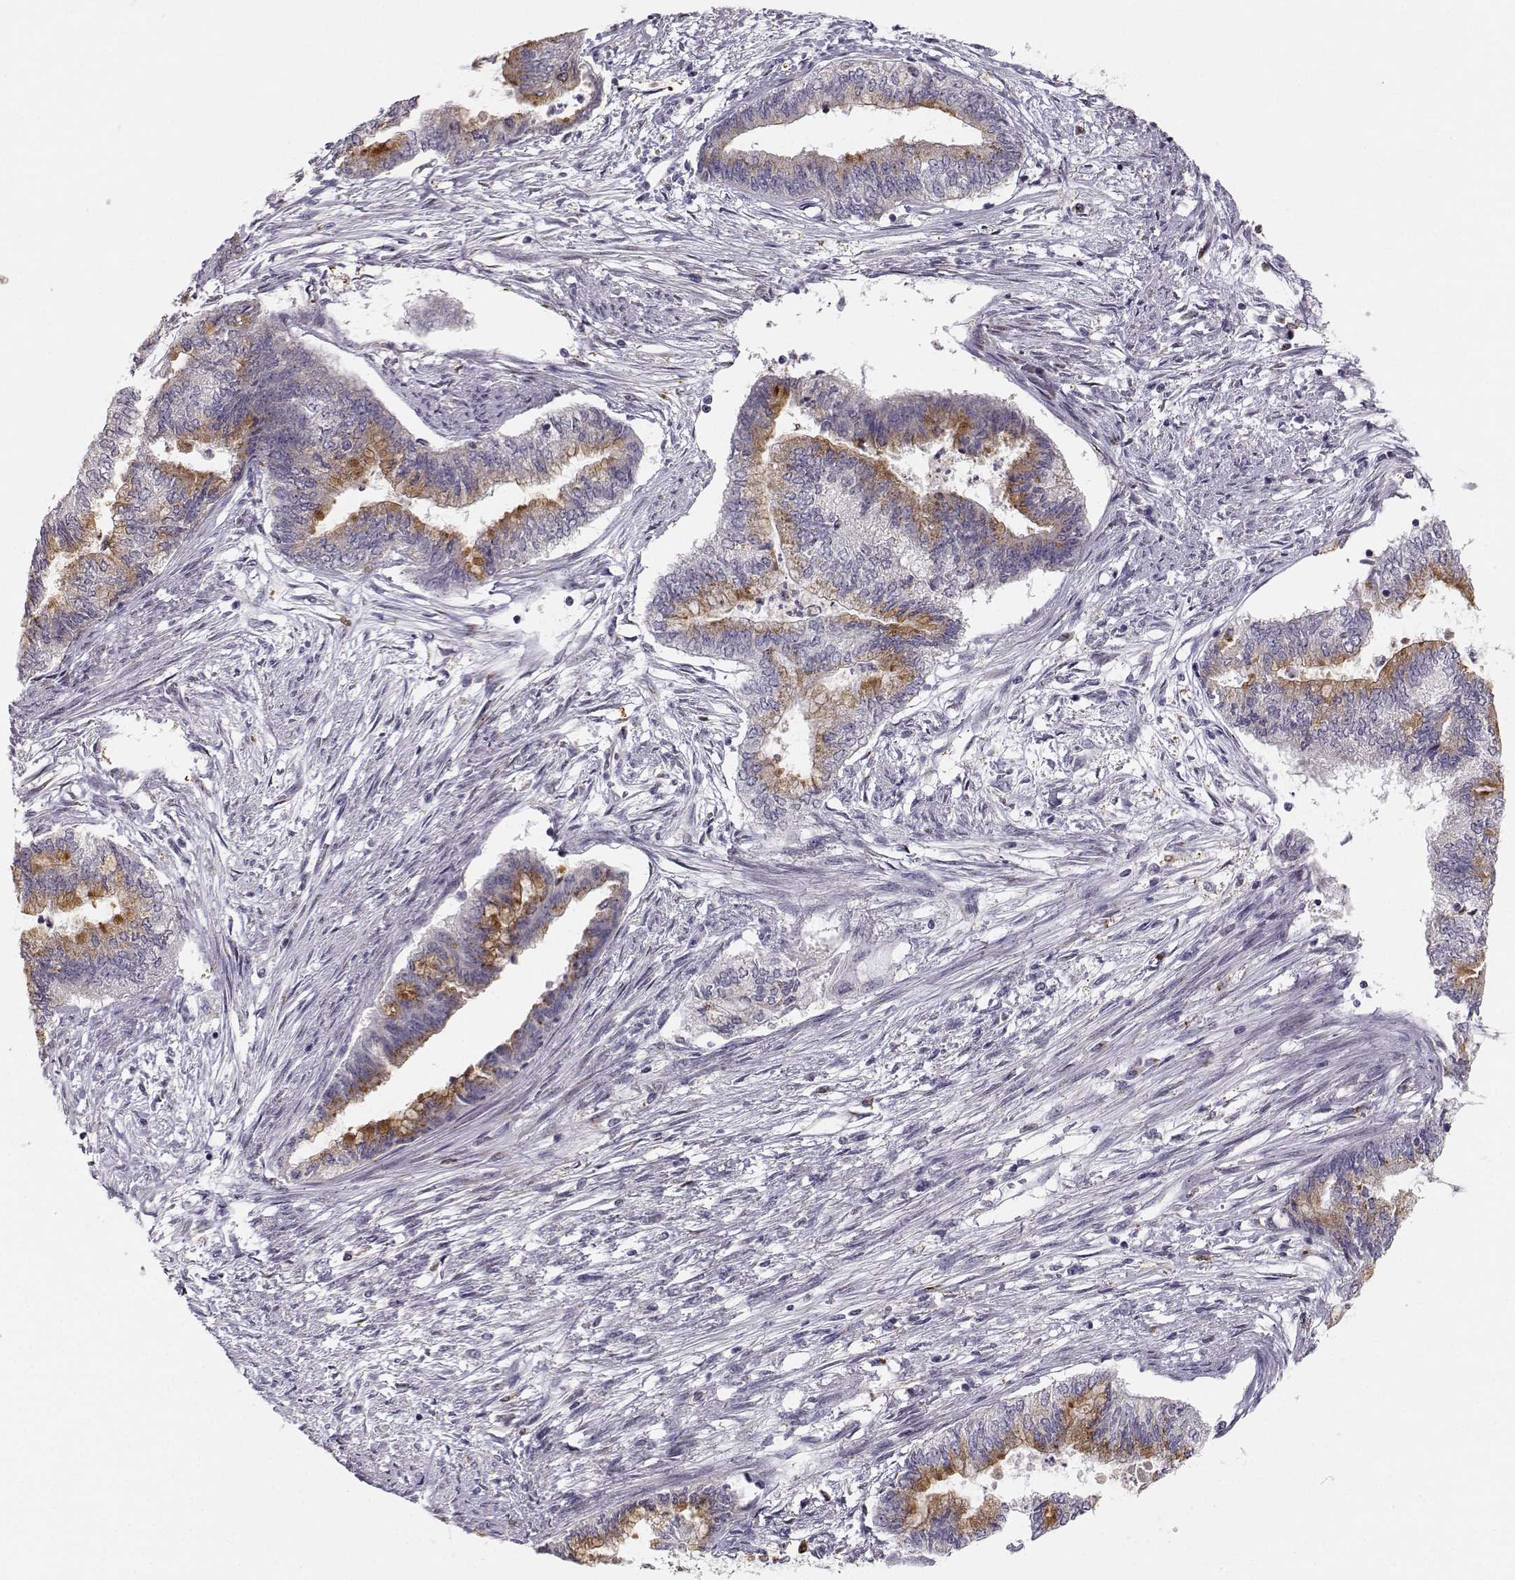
{"staining": {"intensity": "strong", "quantity": "<25%", "location": "cytoplasmic/membranous"}, "tissue": "endometrial cancer", "cell_type": "Tumor cells", "image_type": "cancer", "snomed": [{"axis": "morphology", "description": "Adenocarcinoma, NOS"}, {"axis": "topography", "description": "Endometrium"}], "caption": "Protein expression analysis of adenocarcinoma (endometrial) shows strong cytoplasmic/membranous staining in about <25% of tumor cells. The protein of interest is stained brown, and the nuclei are stained in blue (DAB (3,3'-diaminobenzidine) IHC with brightfield microscopy, high magnification).", "gene": "HTR7", "patient": {"sex": "female", "age": 65}}